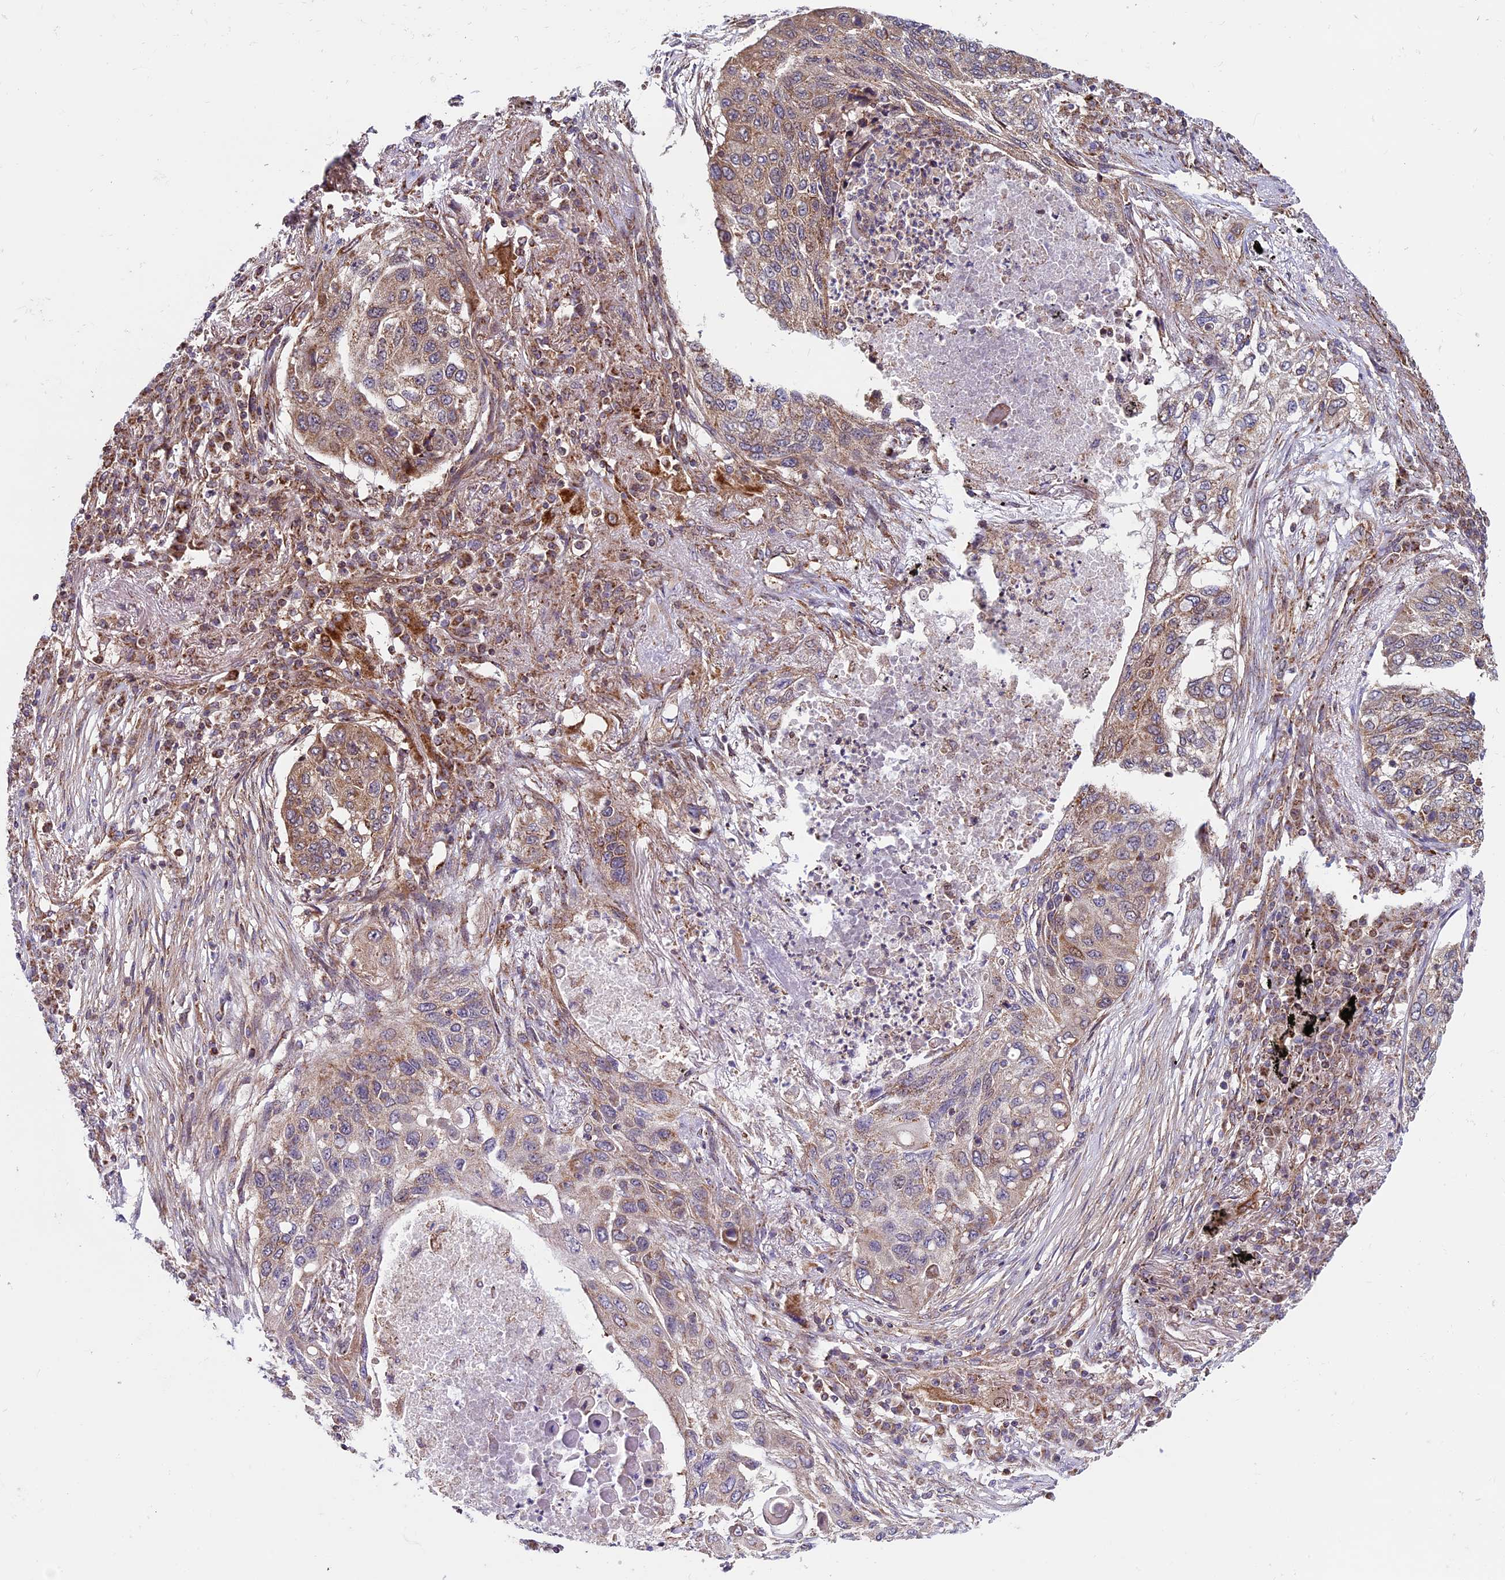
{"staining": {"intensity": "moderate", "quantity": ">75%", "location": "cytoplasmic/membranous"}, "tissue": "lung cancer", "cell_type": "Tumor cells", "image_type": "cancer", "snomed": [{"axis": "morphology", "description": "Squamous cell carcinoma, NOS"}, {"axis": "topography", "description": "Lung"}], "caption": "Immunohistochemistry (IHC) of human lung cancer (squamous cell carcinoma) reveals medium levels of moderate cytoplasmic/membranous staining in about >75% of tumor cells.", "gene": "CCDC8", "patient": {"sex": "female", "age": 63}}